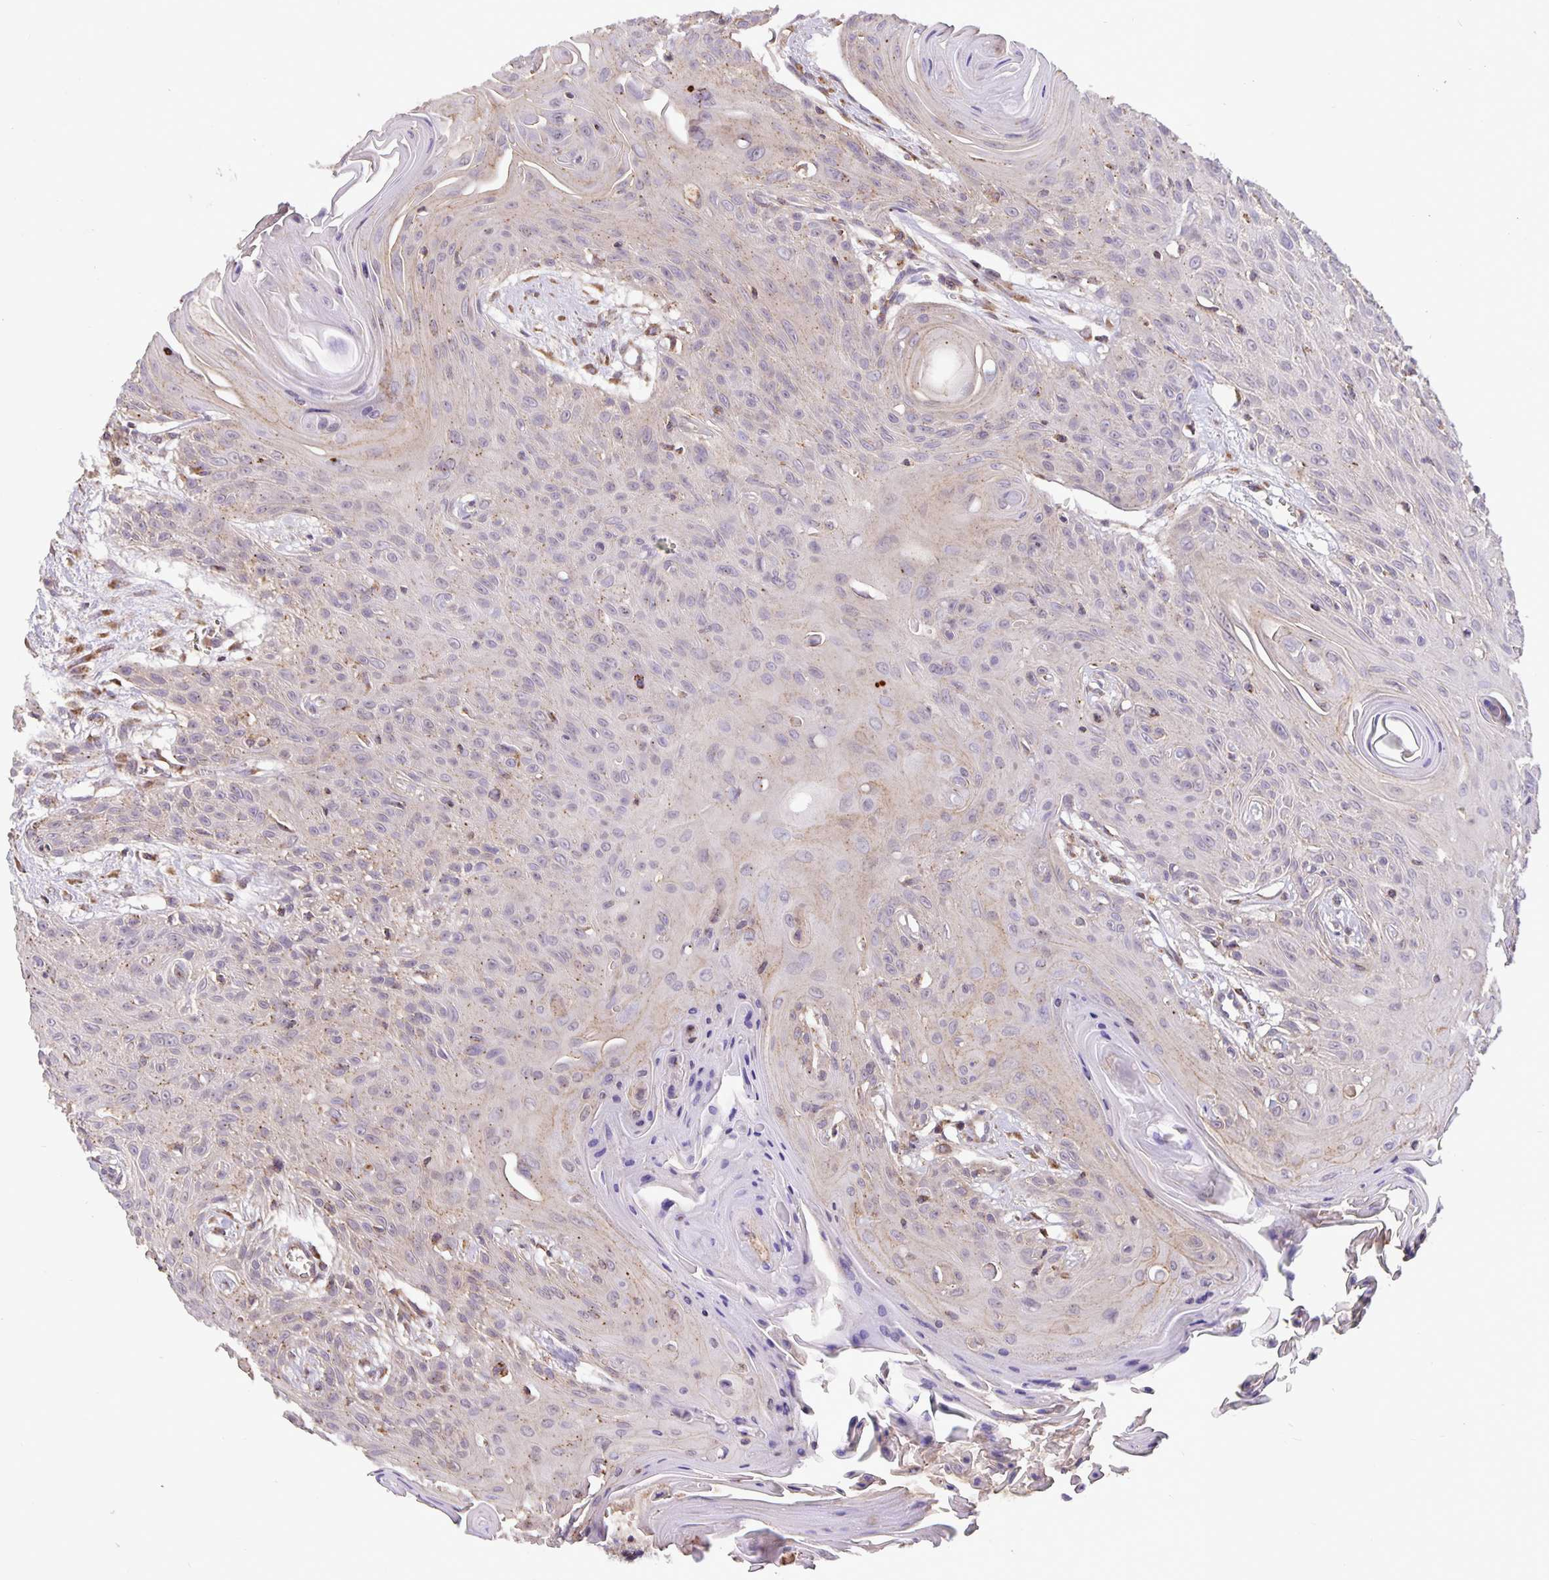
{"staining": {"intensity": "weak", "quantity": "<25%", "location": "cytoplasmic/membranous"}, "tissue": "head and neck cancer", "cell_type": "Tumor cells", "image_type": "cancer", "snomed": [{"axis": "morphology", "description": "Squamous cell carcinoma, NOS"}, {"axis": "topography", "description": "Lymph node"}, {"axis": "topography", "description": "Salivary gland"}, {"axis": "topography", "description": "Head-Neck"}], "caption": "A high-resolution photomicrograph shows immunohistochemistry (IHC) staining of squamous cell carcinoma (head and neck), which reveals no significant staining in tumor cells. The staining was performed using DAB to visualize the protein expression in brown, while the nuclei were stained in blue with hematoxylin (Magnification: 20x).", "gene": "TMEM71", "patient": {"sex": "female", "age": 74}}